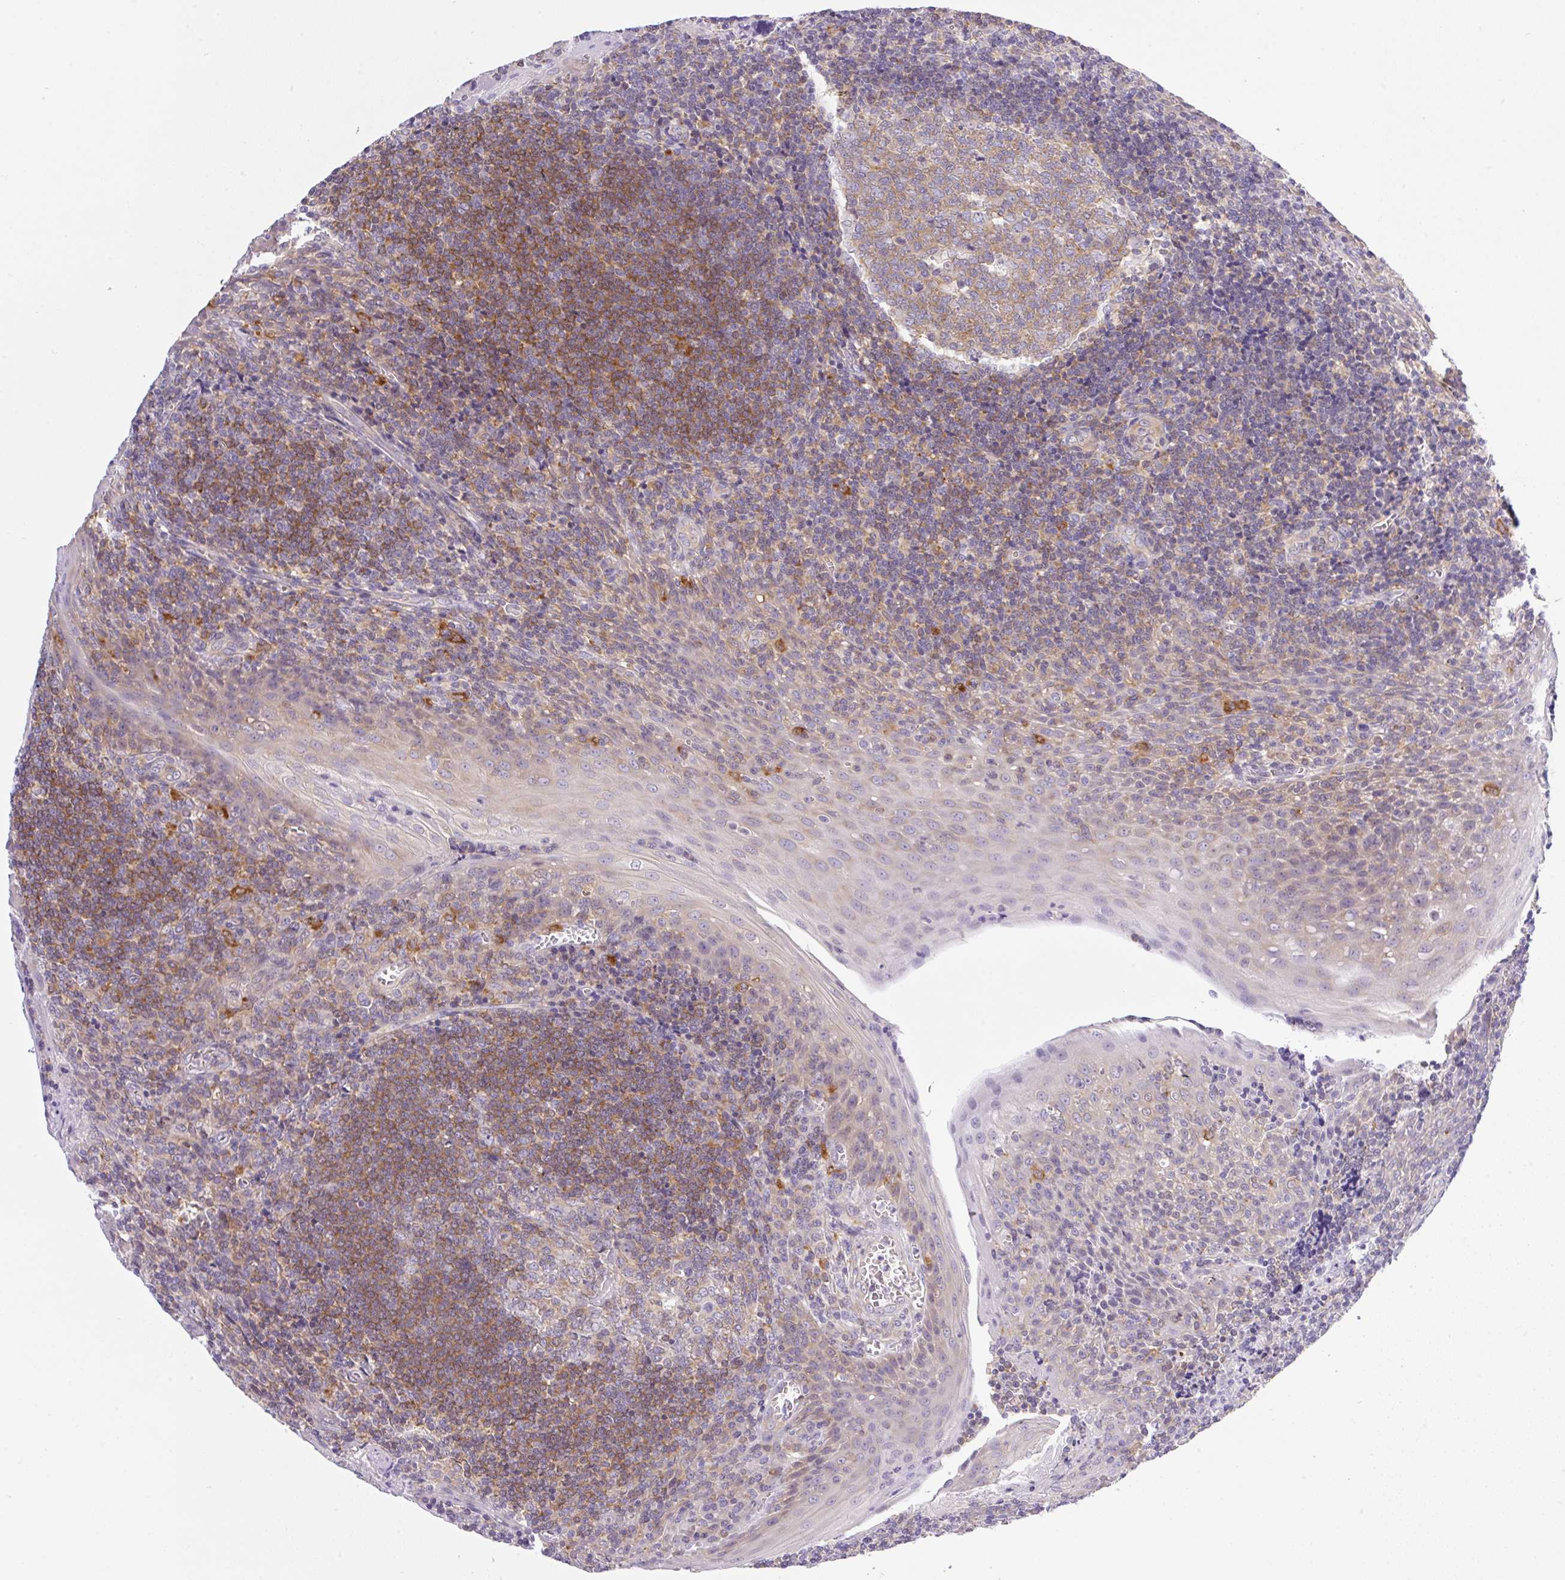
{"staining": {"intensity": "weak", "quantity": "25%-75%", "location": "cytoplasmic/membranous"}, "tissue": "tonsil", "cell_type": "Germinal center cells", "image_type": "normal", "snomed": [{"axis": "morphology", "description": "Normal tissue, NOS"}, {"axis": "topography", "description": "Tonsil"}], "caption": "Germinal center cells display low levels of weak cytoplasmic/membranous expression in approximately 25%-75% of cells in normal tonsil.", "gene": "CAMK2A", "patient": {"sex": "male", "age": 27}}